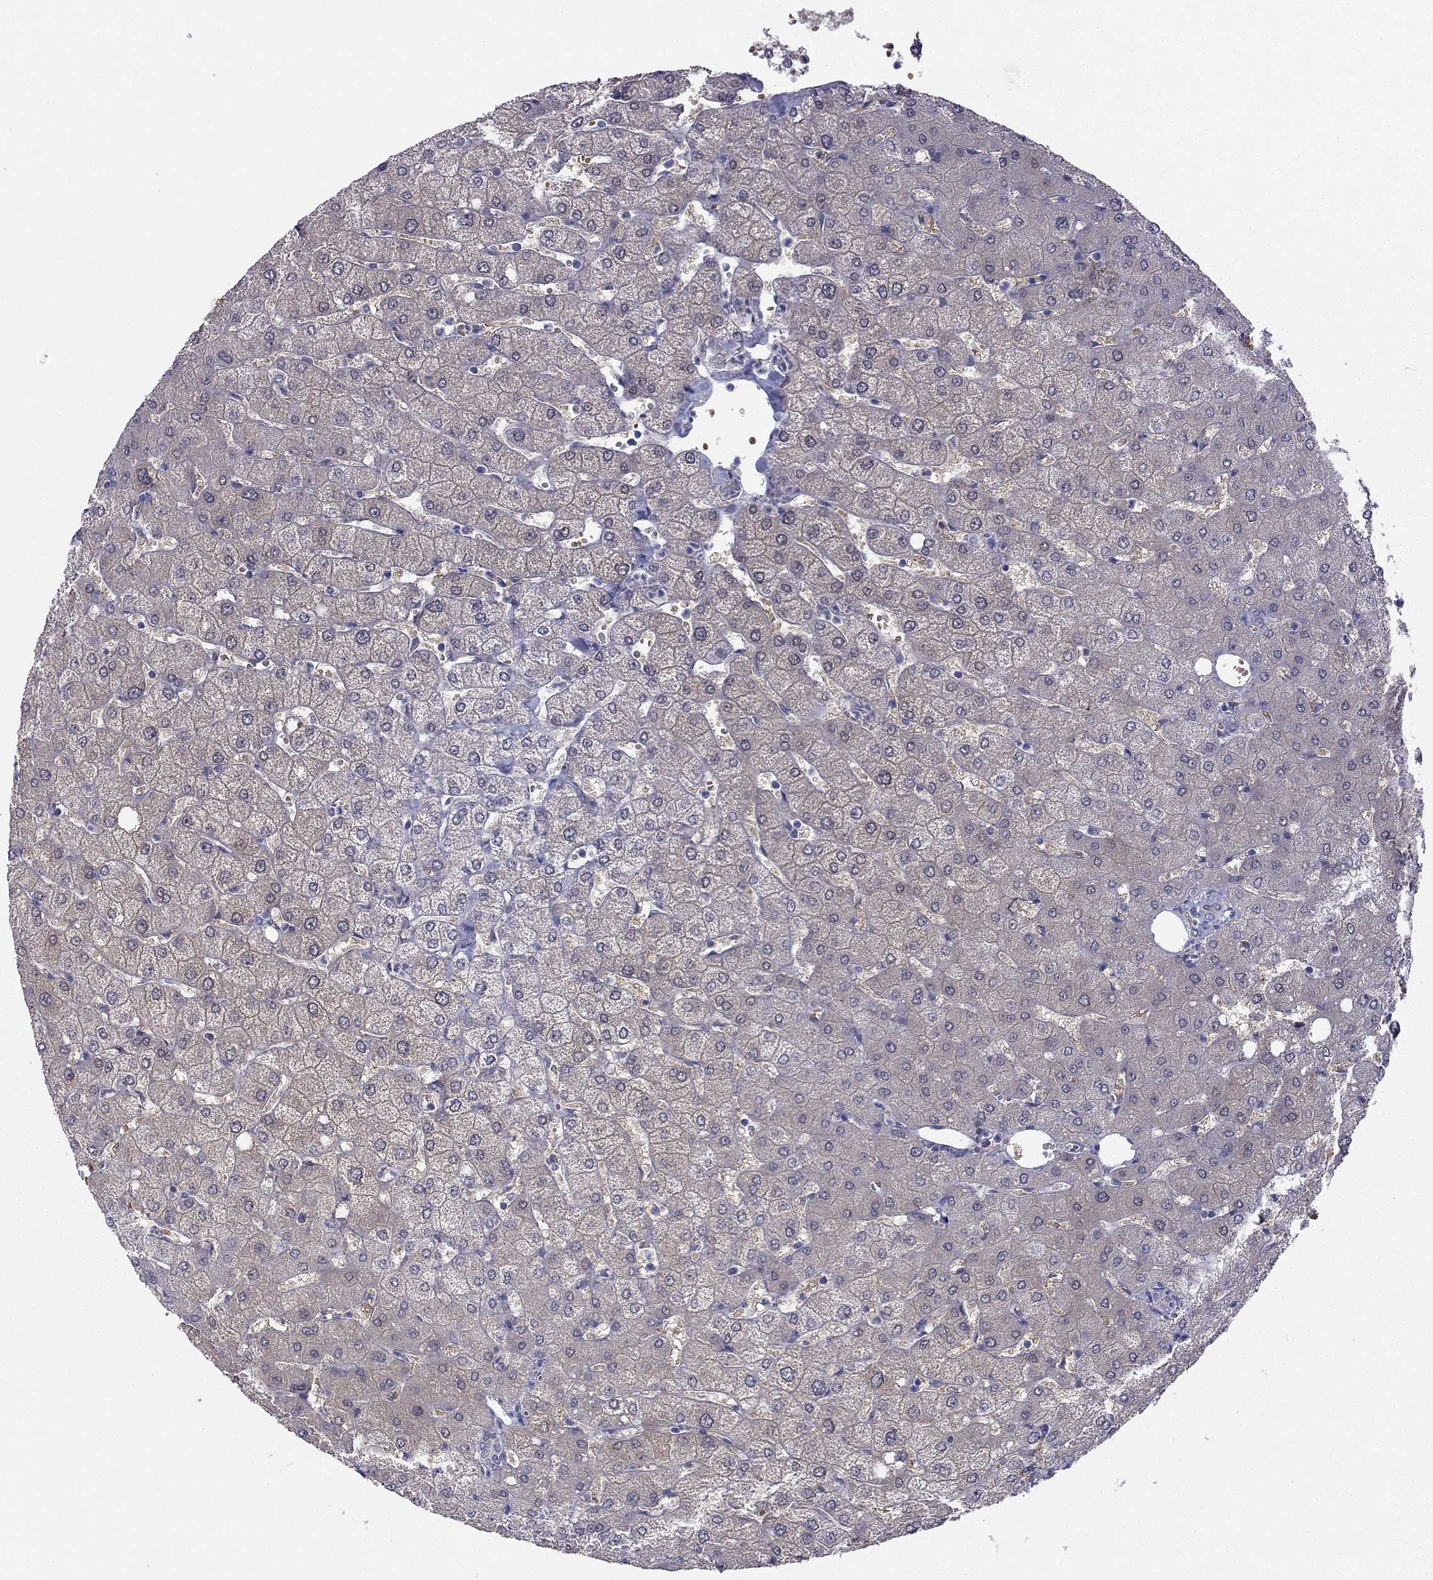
{"staining": {"intensity": "negative", "quantity": "none", "location": "none"}, "tissue": "liver", "cell_type": "Cholangiocytes", "image_type": "normal", "snomed": [{"axis": "morphology", "description": "Normal tissue, NOS"}, {"axis": "topography", "description": "Liver"}], "caption": "IHC of unremarkable liver demonstrates no staining in cholangiocytes. Nuclei are stained in blue.", "gene": "RSPH14", "patient": {"sex": "female", "age": 54}}